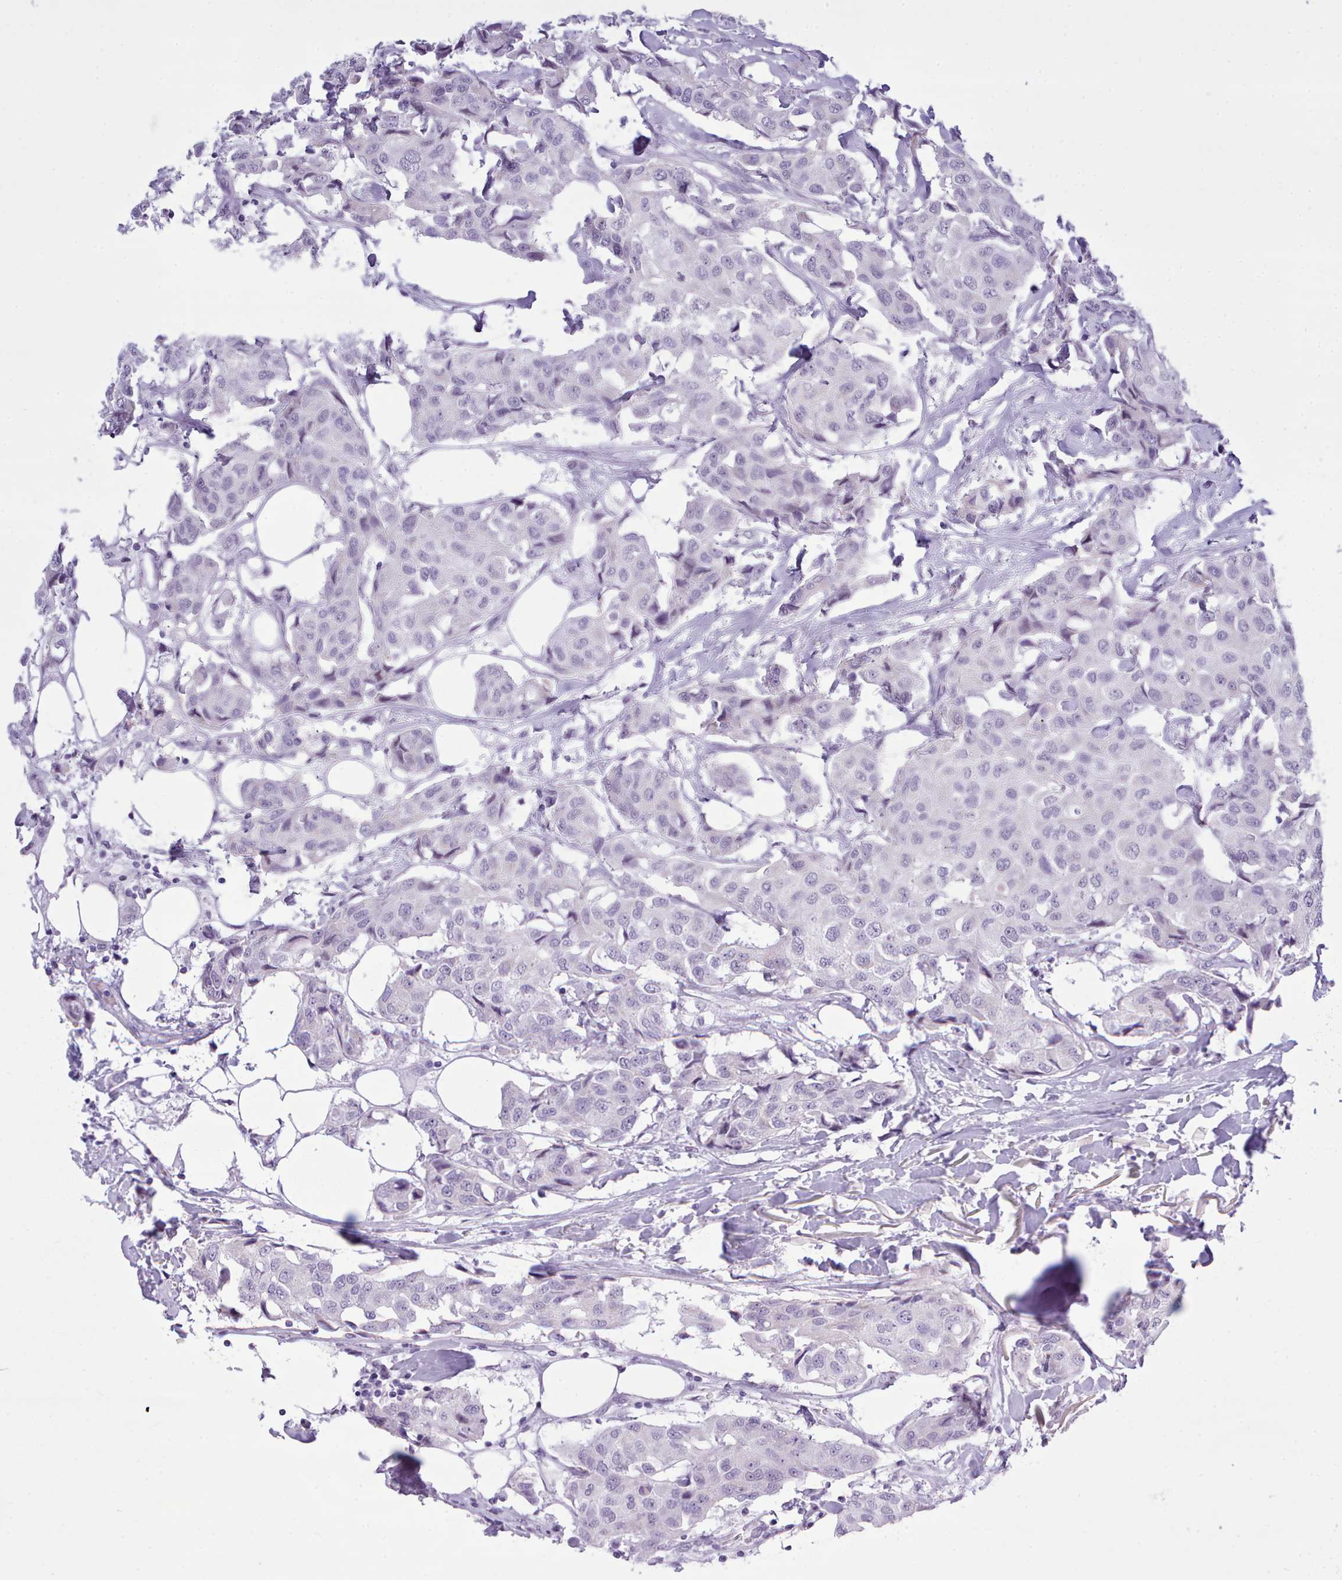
{"staining": {"intensity": "negative", "quantity": "none", "location": "none"}, "tissue": "breast cancer", "cell_type": "Tumor cells", "image_type": "cancer", "snomed": [{"axis": "morphology", "description": "Duct carcinoma"}, {"axis": "topography", "description": "Breast"}], "caption": "Immunohistochemistry photomicrograph of human invasive ductal carcinoma (breast) stained for a protein (brown), which reveals no expression in tumor cells.", "gene": "FBXO48", "patient": {"sex": "female", "age": 80}}